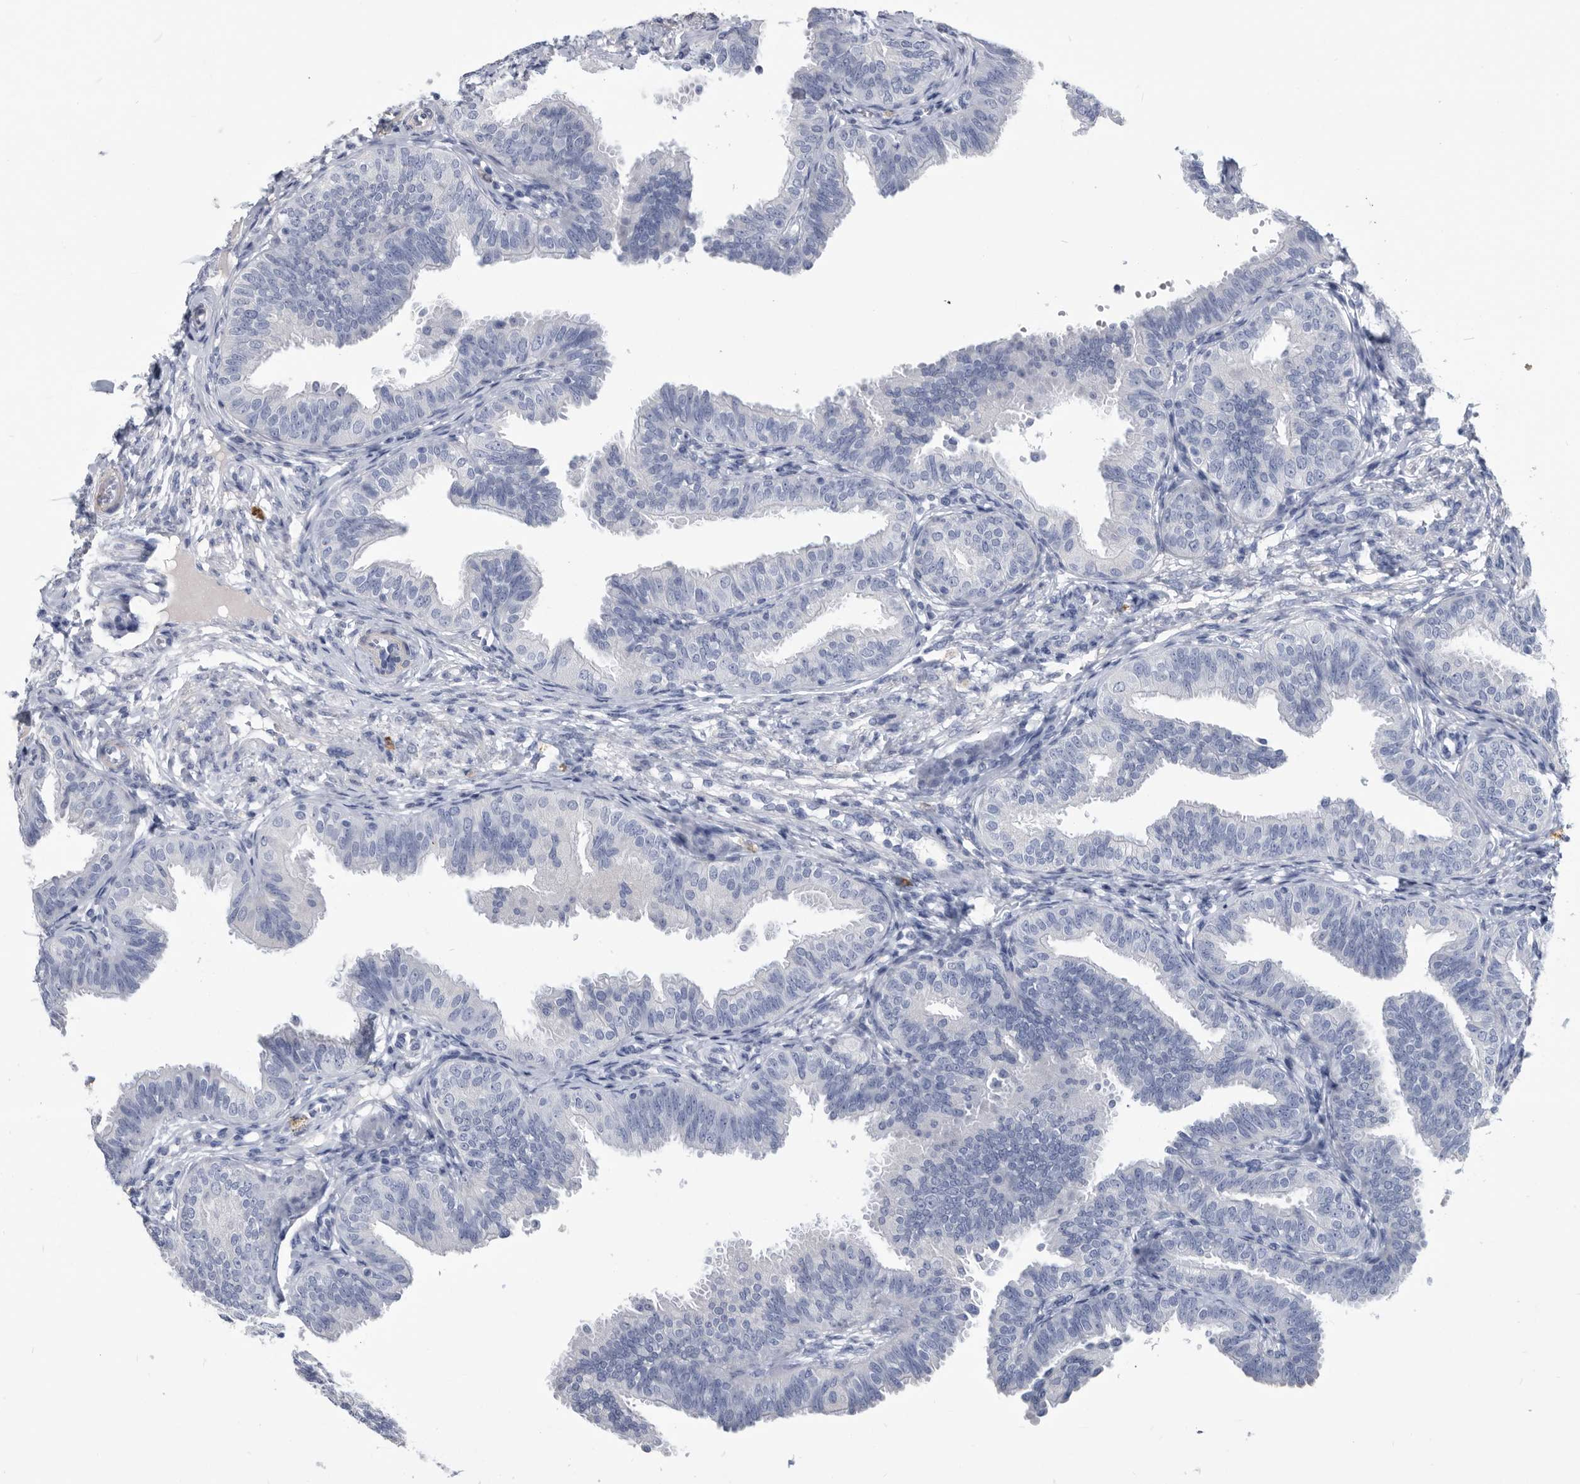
{"staining": {"intensity": "negative", "quantity": "none", "location": "none"}, "tissue": "fallopian tube", "cell_type": "Glandular cells", "image_type": "normal", "snomed": [{"axis": "morphology", "description": "Normal tissue, NOS"}, {"axis": "topography", "description": "Fallopian tube"}], "caption": "An image of fallopian tube stained for a protein shows no brown staining in glandular cells.", "gene": "BTBD6", "patient": {"sex": "female", "age": 35}}